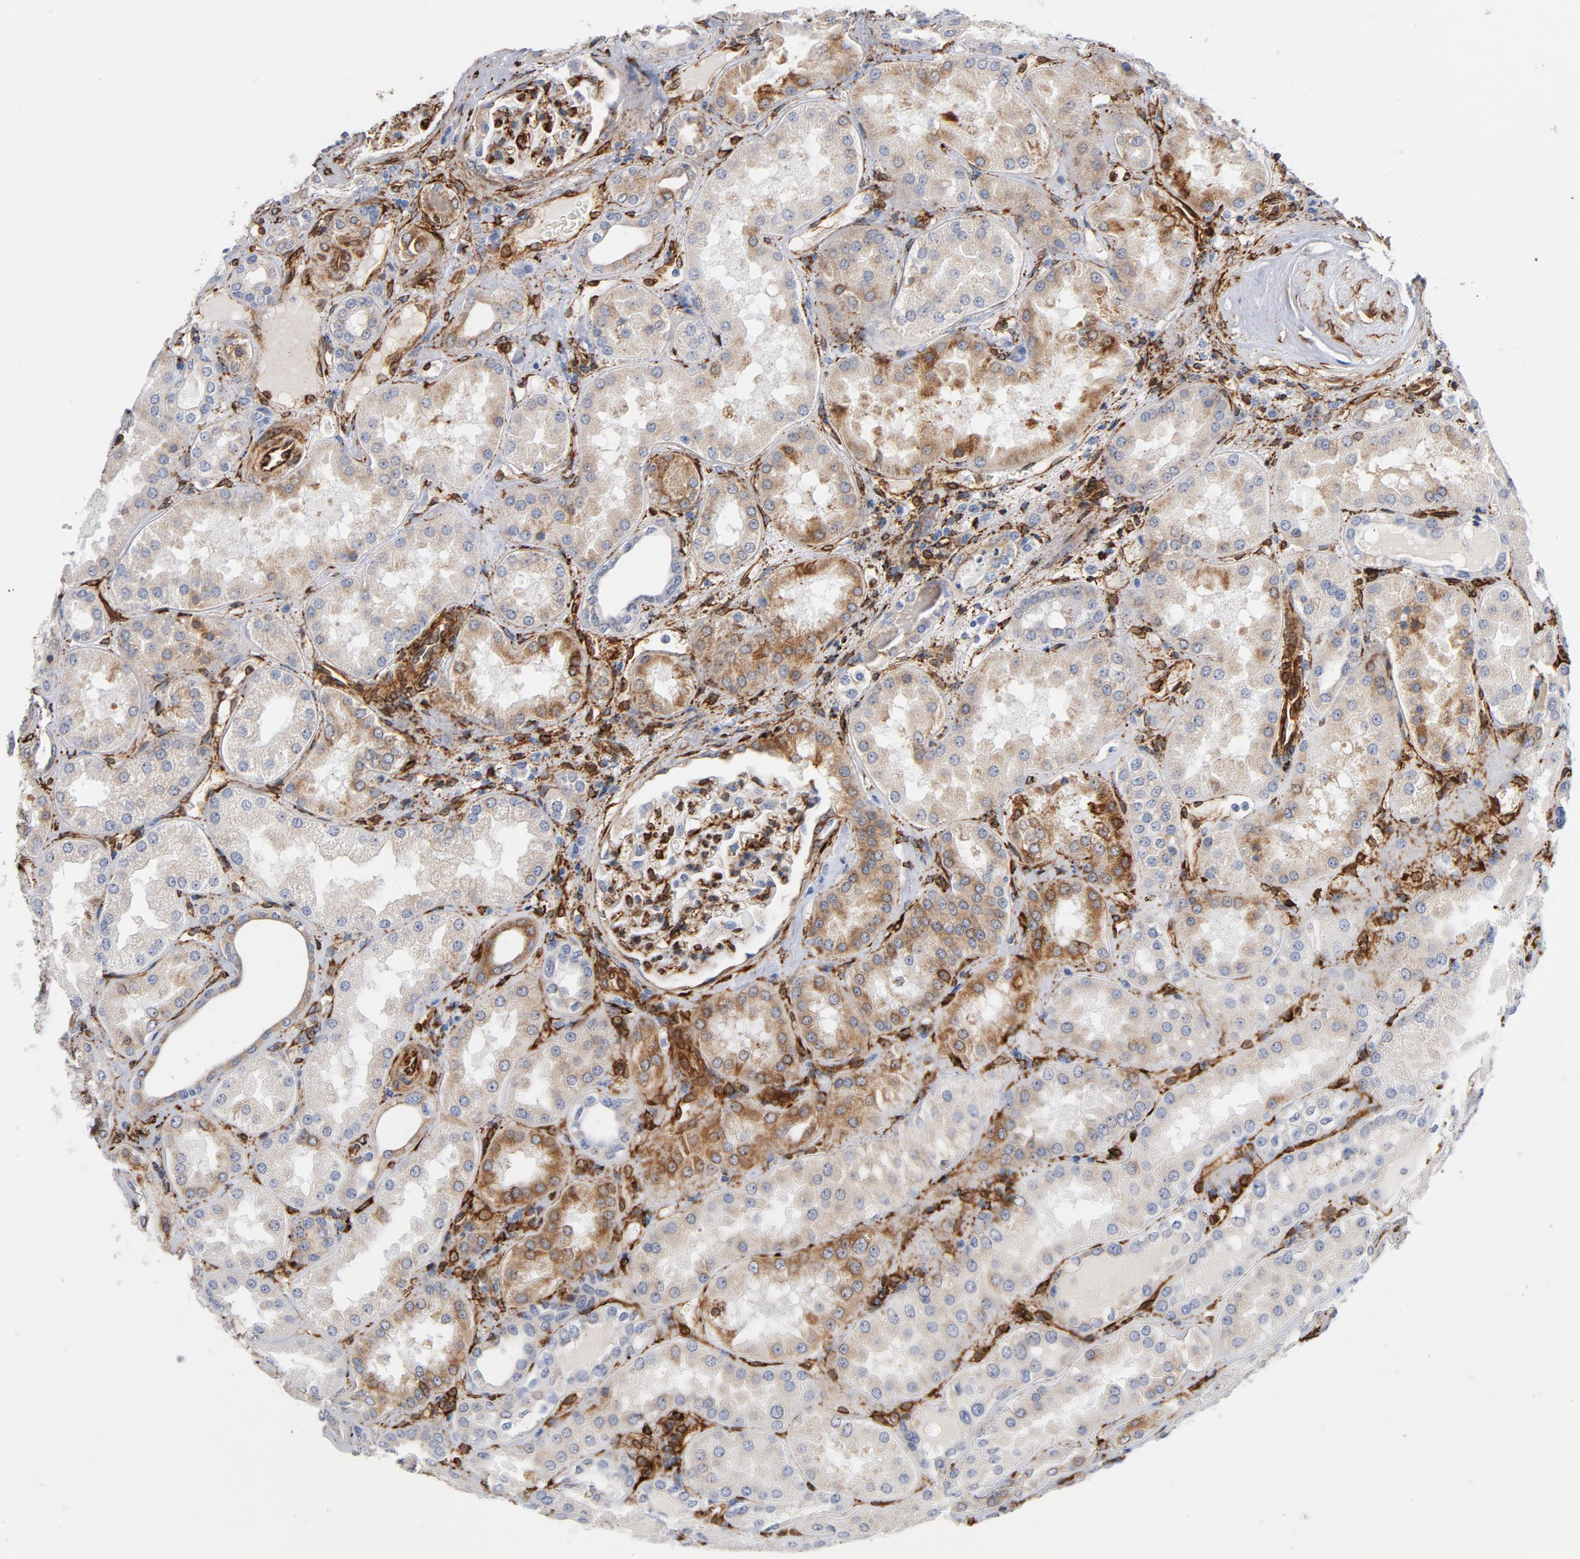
{"staining": {"intensity": "strong", "quantity": ">75%", "location": "cytoplasmic/membranous"}, "tissue": "kidney", "cell_type": "Cells in glomeruli", "image_type": "normal", "snomed": [{"axis": "morphology", "description": "Normal tissue, NOS"}, {"axis": "topography", "description": "Kidney"}], "caption": "This is an image of immunohistochemistry staining of normal kidney, which shows strong positivity in the cytoplasmic/membranous of cells in glomeruli.", "gene": "SERPINH1", "patient": {"sex": "female", "age": 56}}